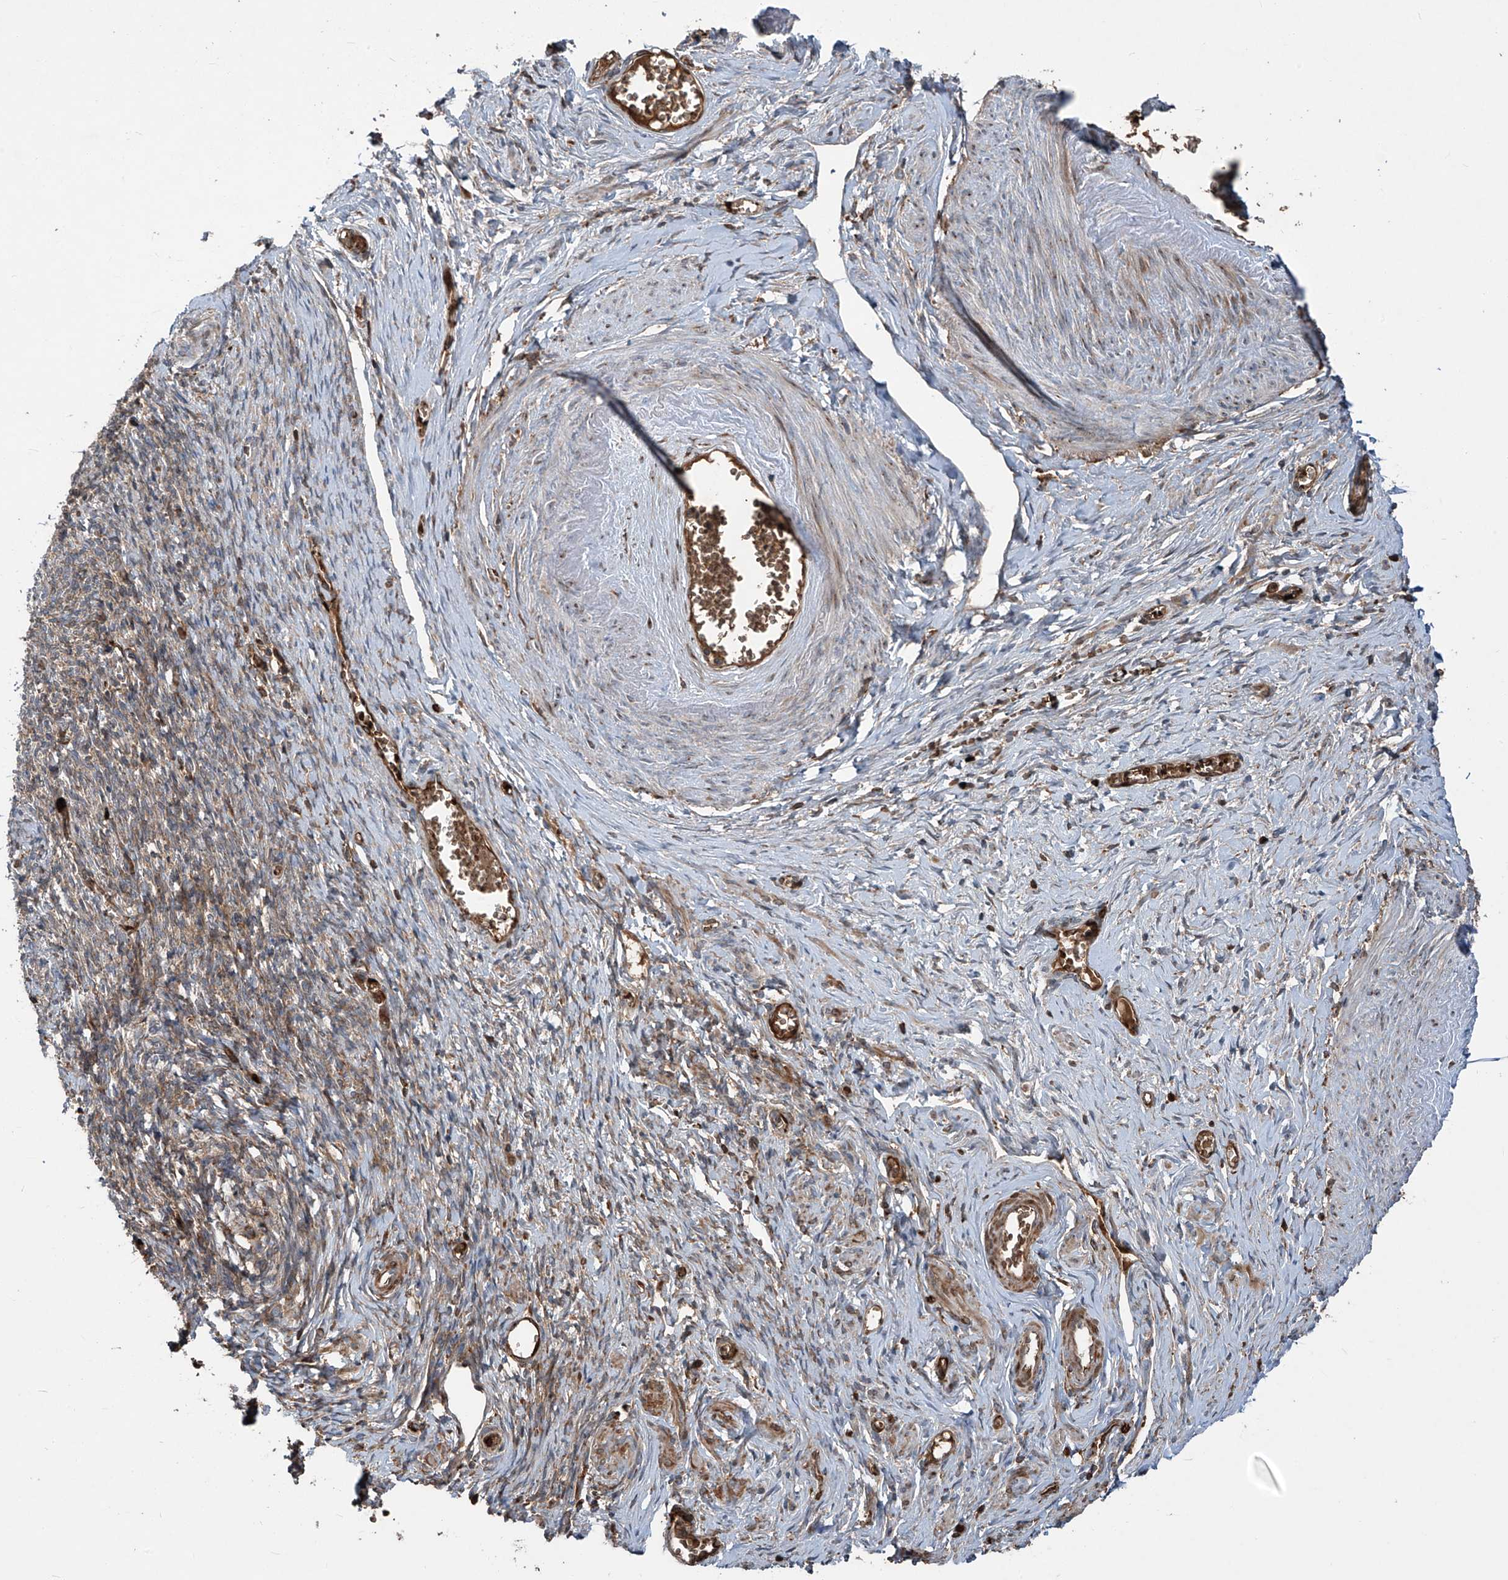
{"staining": {"intensity": "negative", "quantity": "none", "location": "none"}, "tissue": "adipose tissue", "cell_type": "Adipocytes", "image_type": "normal", "snomed": [{"axis": "morphology", "description": "Normal tissue, NOS"}, {"axis": "topography", "description": "Vascular tissue"}, {"axis": "topography", "description": "Fallopian tube"}, {"axis": "topography", "description": "Ovary"}], "caption": "IHC of benign adipose tissue displays no staining in adipocytes.", "gene": "ZDHHC9", "patient": {"sex": "female", "age": 67}}